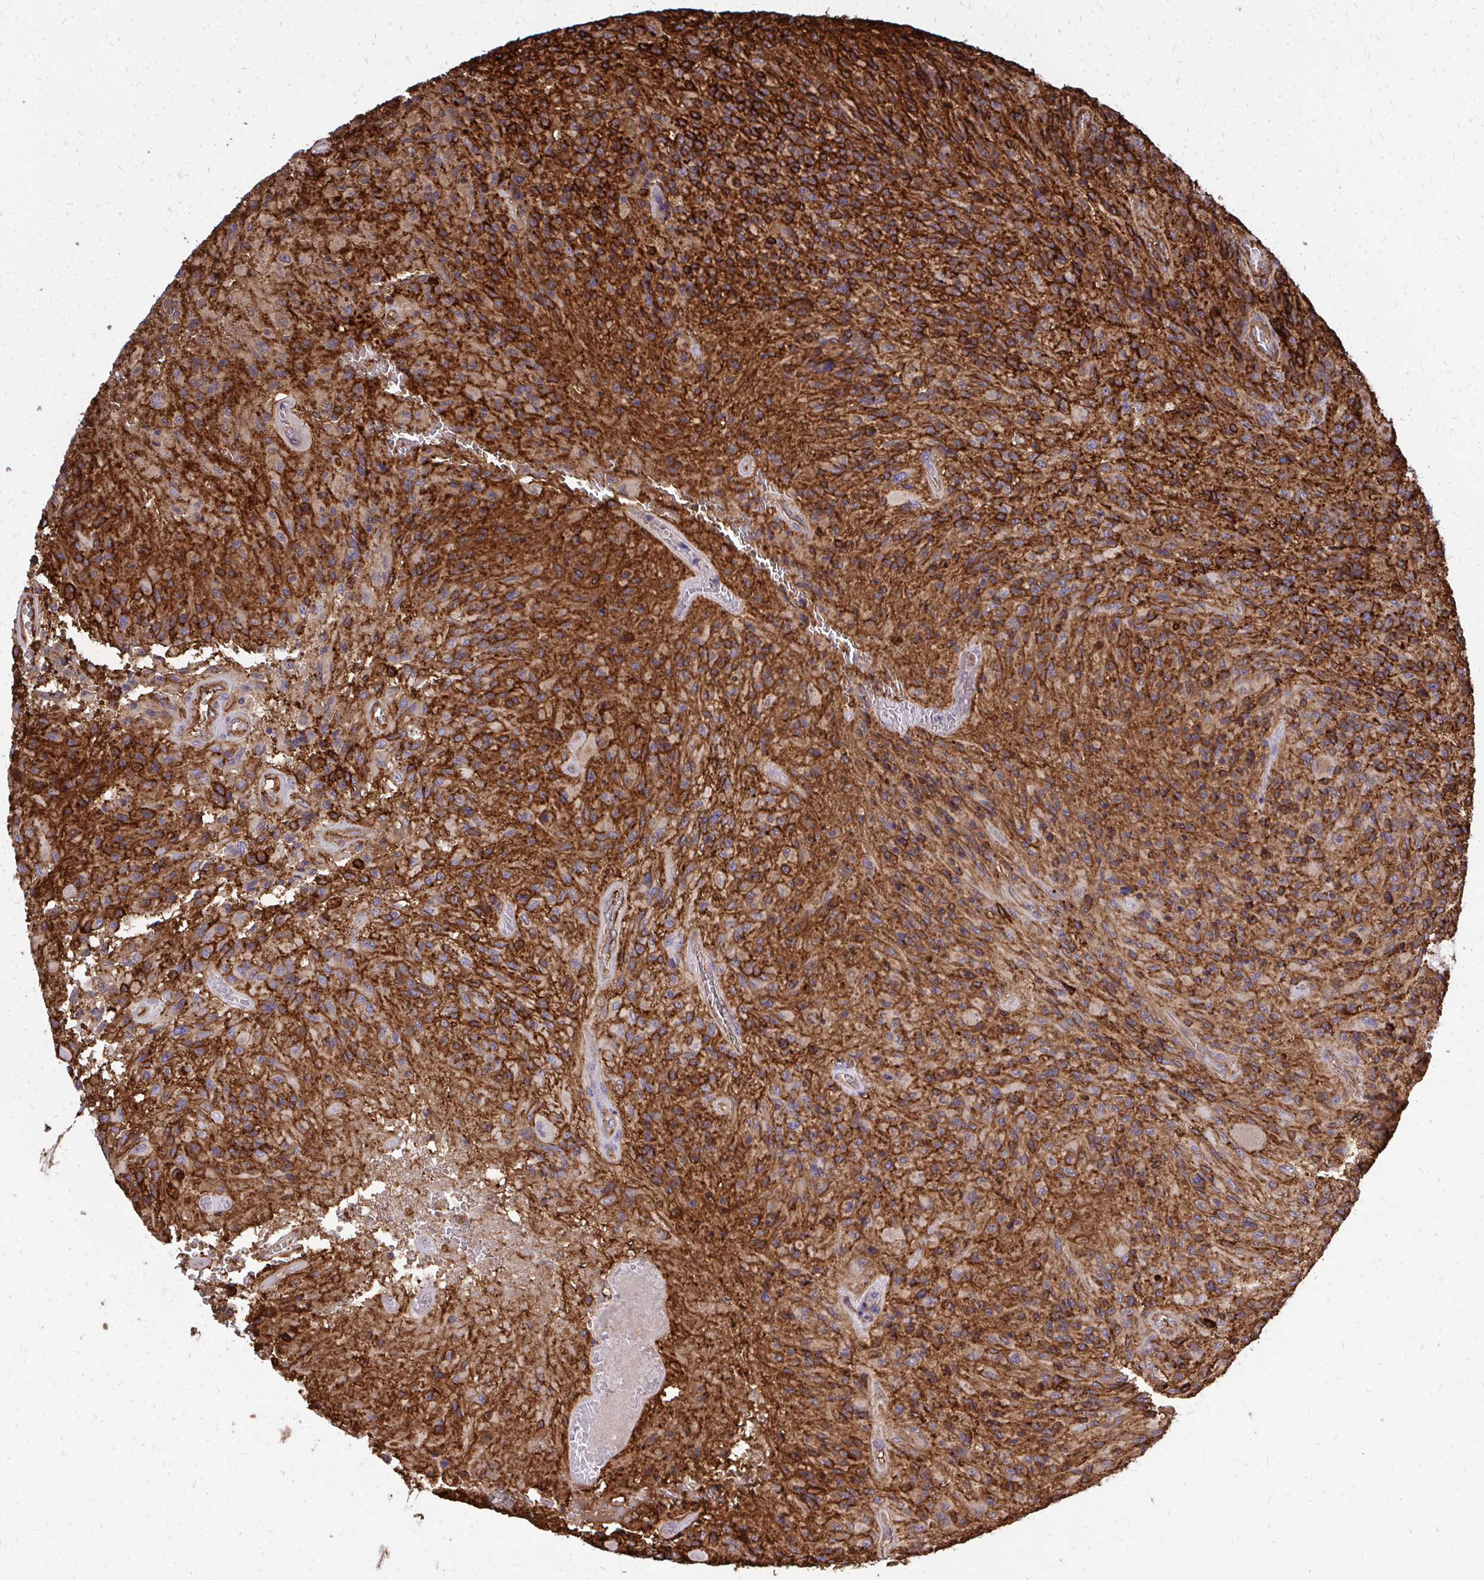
{"staining": {"intensity": "strong", "quantity": ">75%", "location": "cytoplasmic/membranous"}, "tissue": "glioma", "cell_type": "Tumor cells", "image_type": "cancer", "snomed": [{"axis": "morphology", "description": "Normal tissue, NOS"}, {"axis": "morphology", "description": "Glioma, malignant, High grade"}, {"axis": "topography", "description": "Cerebral cortex"}], "caption": "This is an image of IHC staining of glioma, which shows strong positivity in the cytoplasmic/membranous of tumor cells.", "gene": "MARCKSL1", "patient": {"sex": "male", "age": 56}}